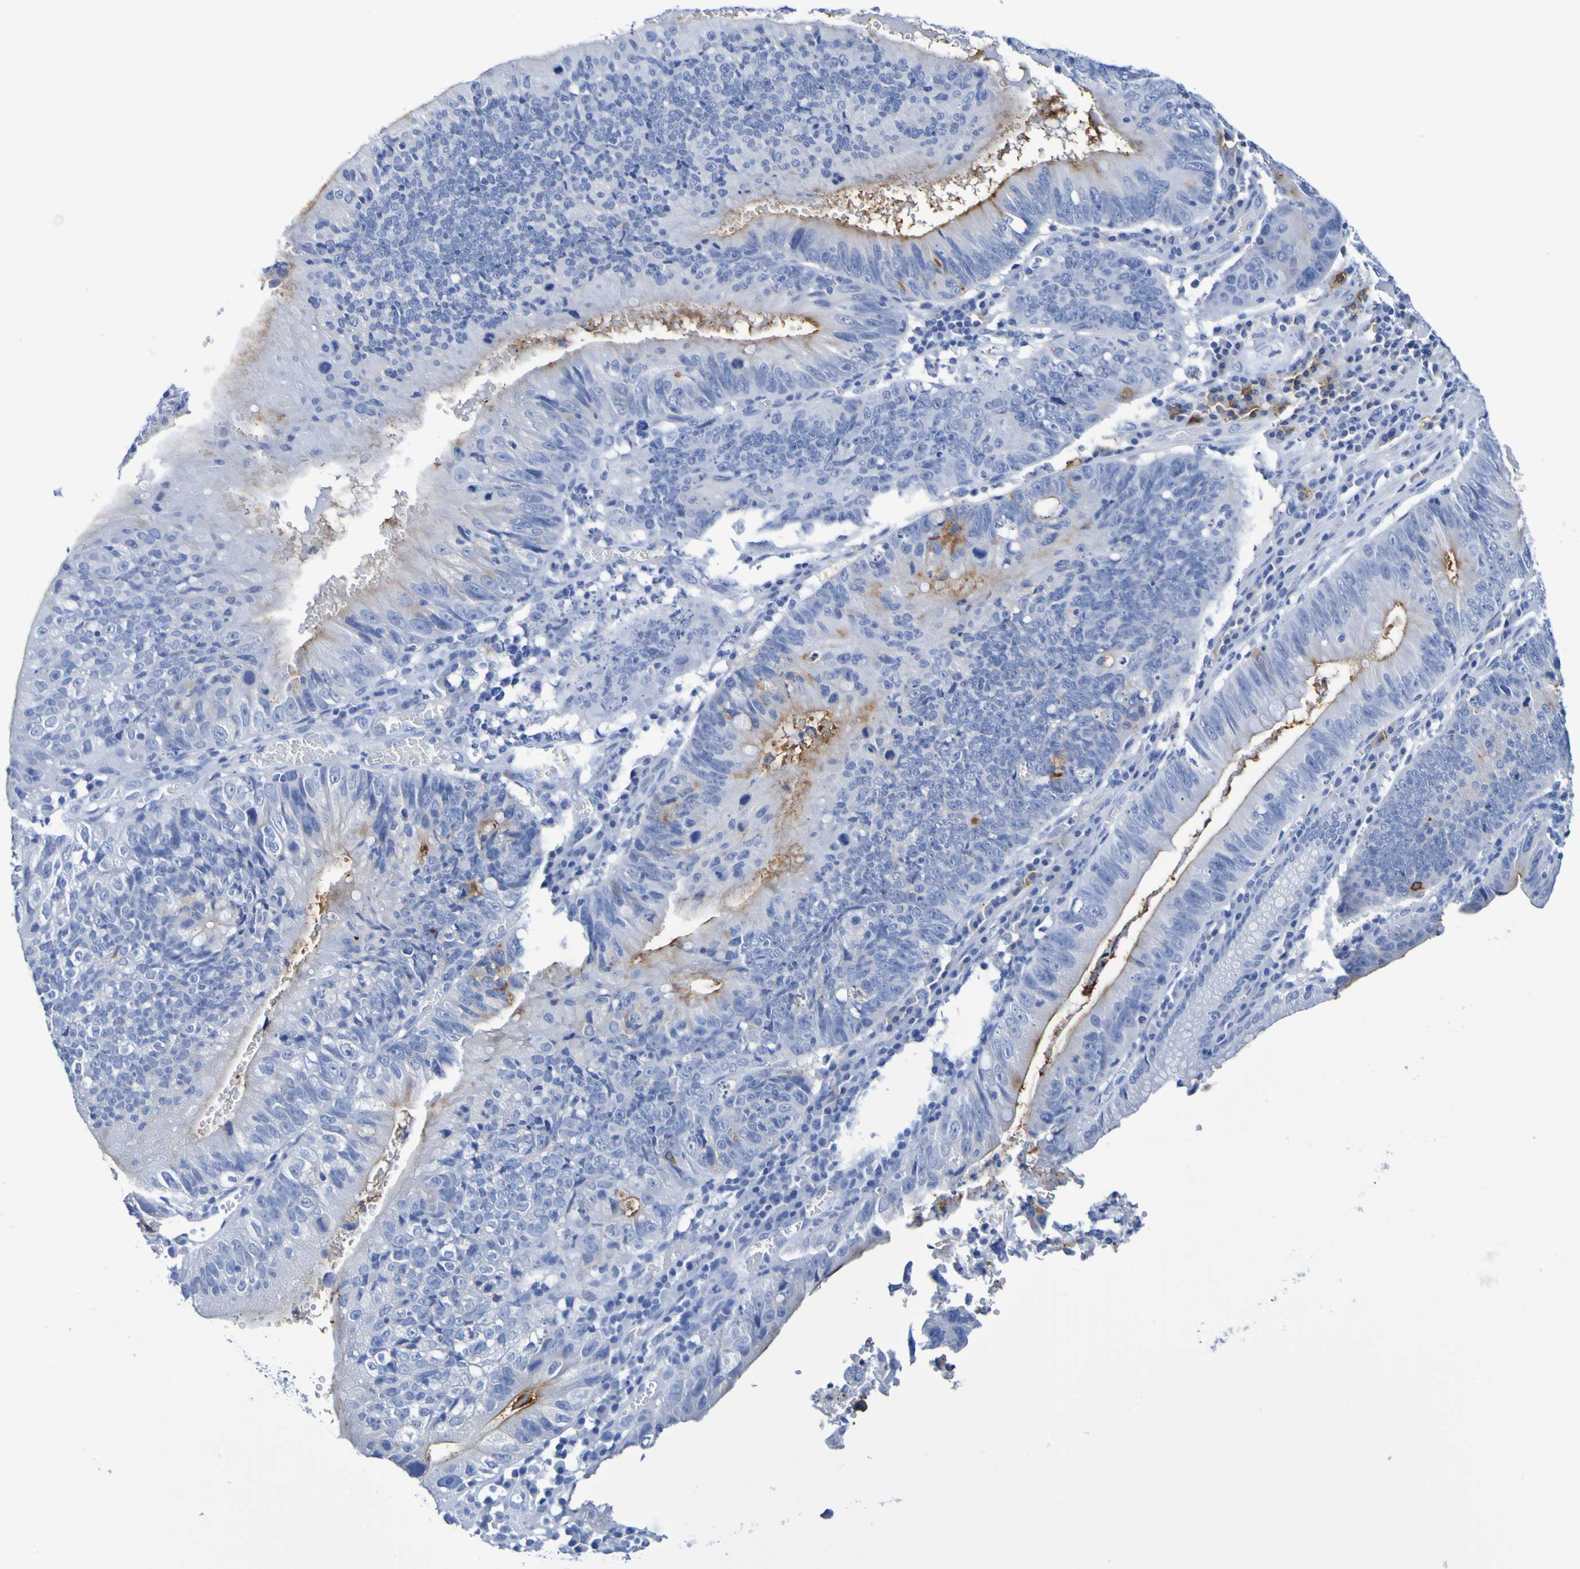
{"staining": {"intensity": "moderate", "quantity": "<25%", "location": "cytoplasmic/membranous"}, "tissue": "stomach cancer", "cell_type": "Tumor cells", "image_type": "cancer", "snomed": [{"axis": "morphology", "description": "Adenocarcinoma, NOS"}, {"axis": "topography", "description": "Stomach"}], "caption": "Stomach adenocarcinoma tissue exhibits moderate cytoplasmic/membranous expression in approximately <25% of tumor cells, visualized by immunohistochemistry.", "gene": "DPEP1", "patient": {"sex": "male", "age": 59}}